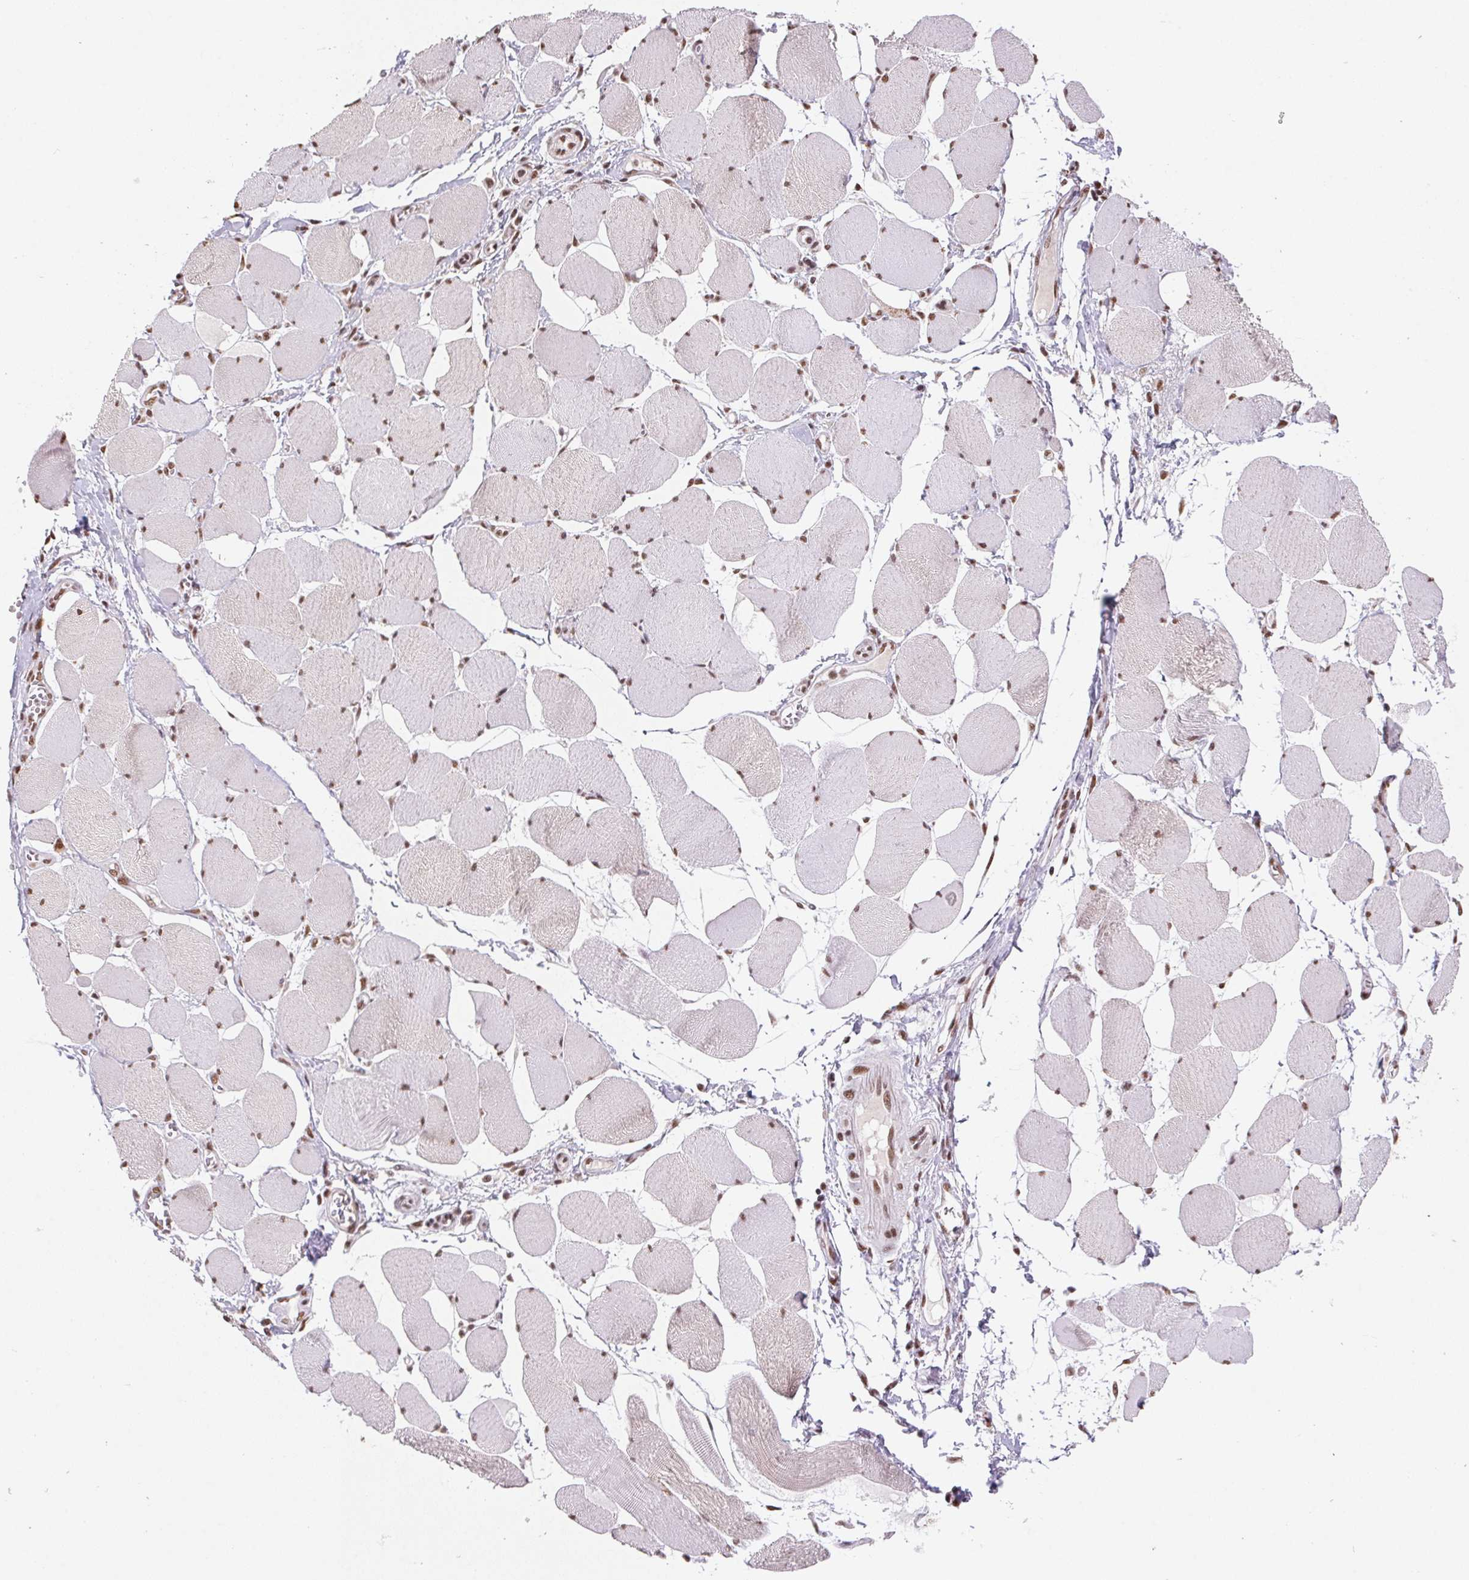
{"staining": {"intensity": "moderate", "quantity": ">75%", "location": "nuclear"}, "tissue": "skeletal muscle", "cell_type": "Myocytes", "image_type": "normal", "snomed": [{"axis": "morphology", "description": "Normal tissue, NOS"}, {"axis": "topography", "description": "Skeletal muscle"}], "caption": "IHC image of normal skeletal muscle stained for a protein (brown), which reveals medium levels of moderate nuclear staining in approximately >75% of myocytes.", "gene": "SNRPG", "patient": {"sex": "female", "age": 75}}